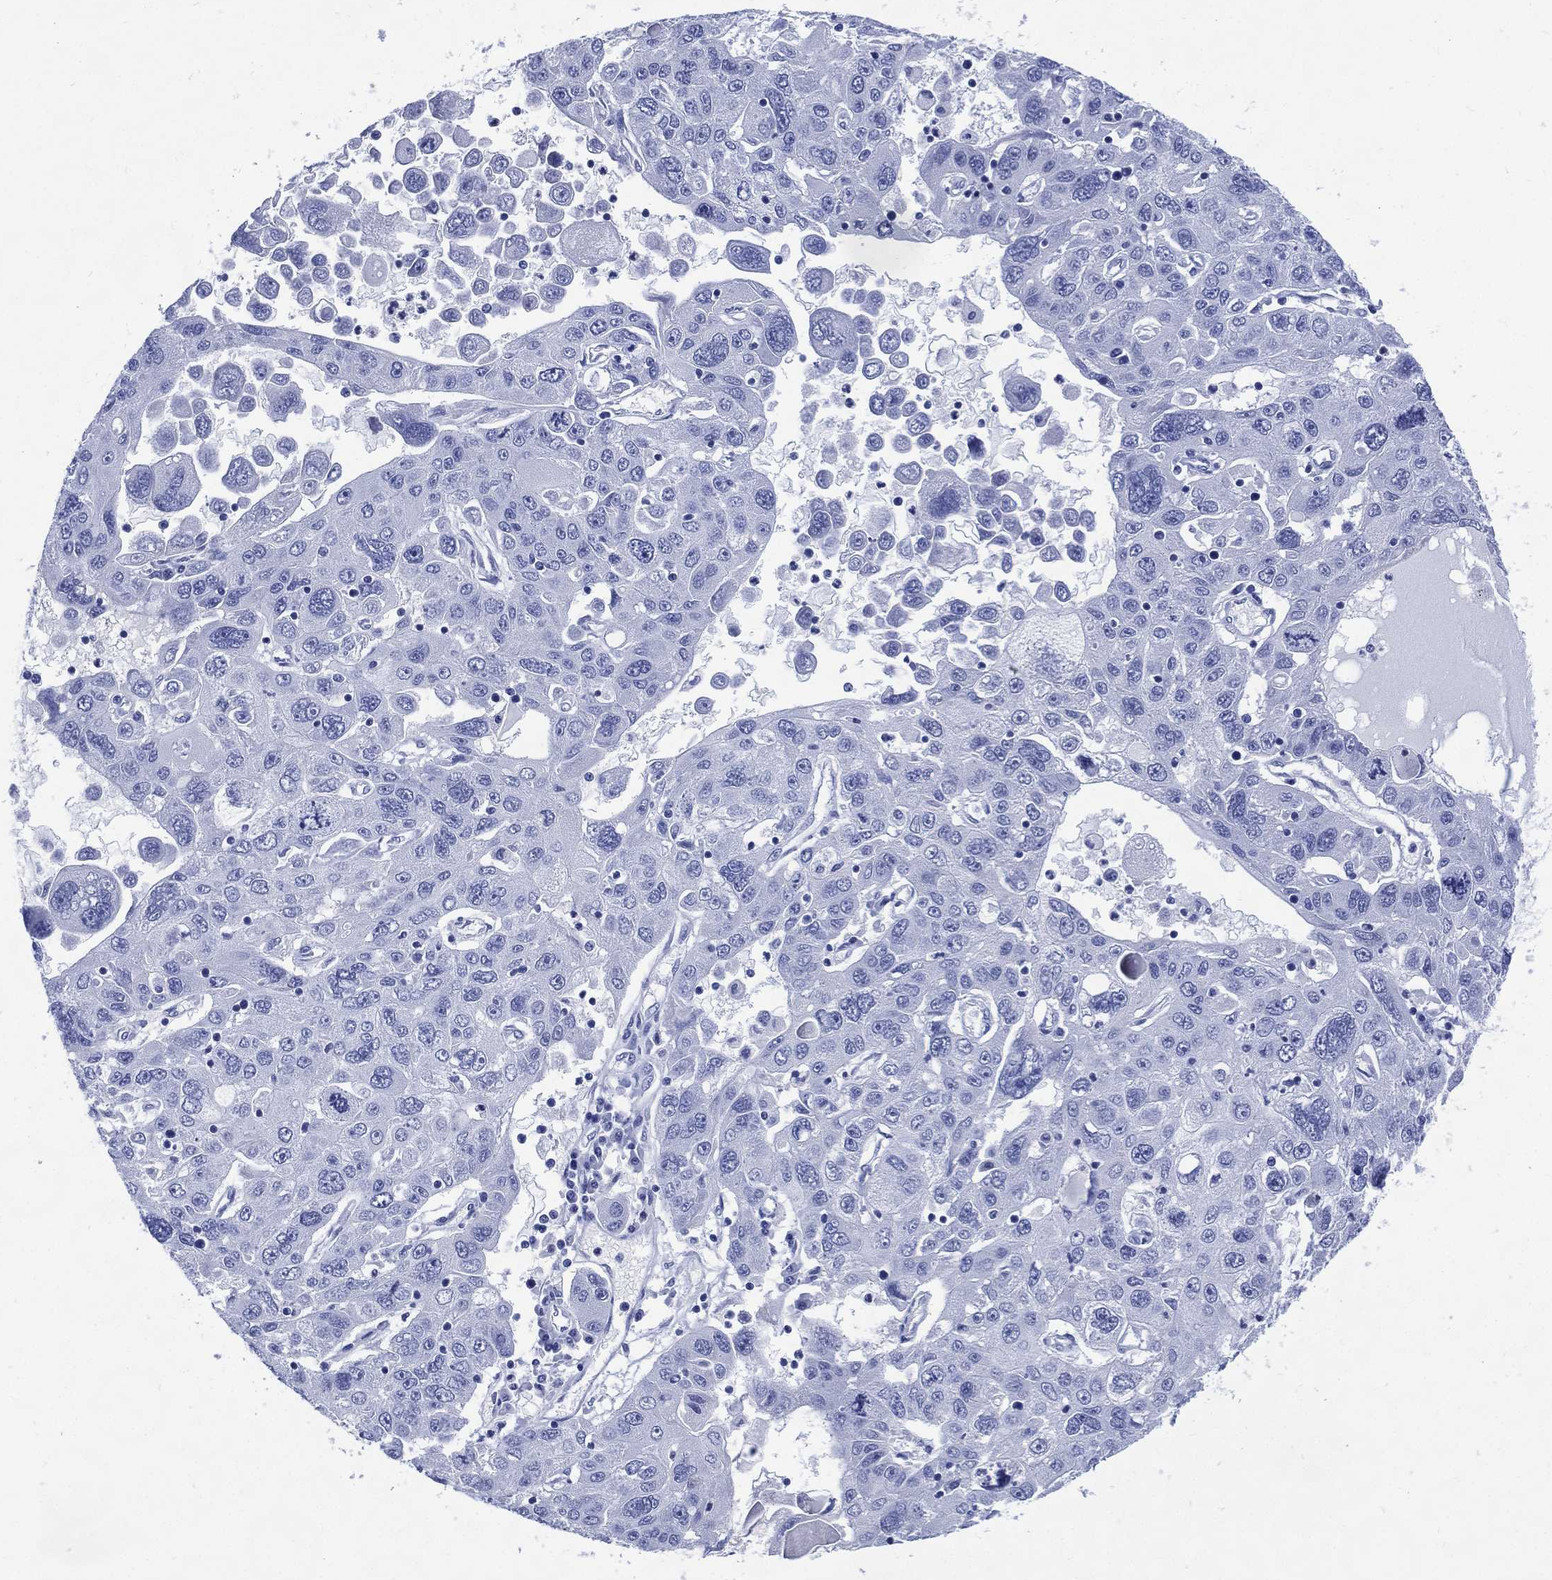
{"staining": {"intensity": "negative", "quantity": "none", "location": "none"}, "tissue": "stomach cancer", "cell_type": "Tumor cells", "image_type": "cancer", "snomed": [{"axis": "morphology", "description": "Adenocarcinoma, NOS"}, {"axis": "topography", "description": "Stomach"}], "caption": "Immunohistochemistry of stomach adenocarcinoma reveals no staining in tumor cells. The staining was performed using DAB (3,3'-diaminobenzidine) to visualize the protein expression in brown, while the nuclei were stained in blue with hematoxylin (Magnification: 20x).", "gene": "SHCBP1L", "patient": {"sex": "male", "age": 56}}